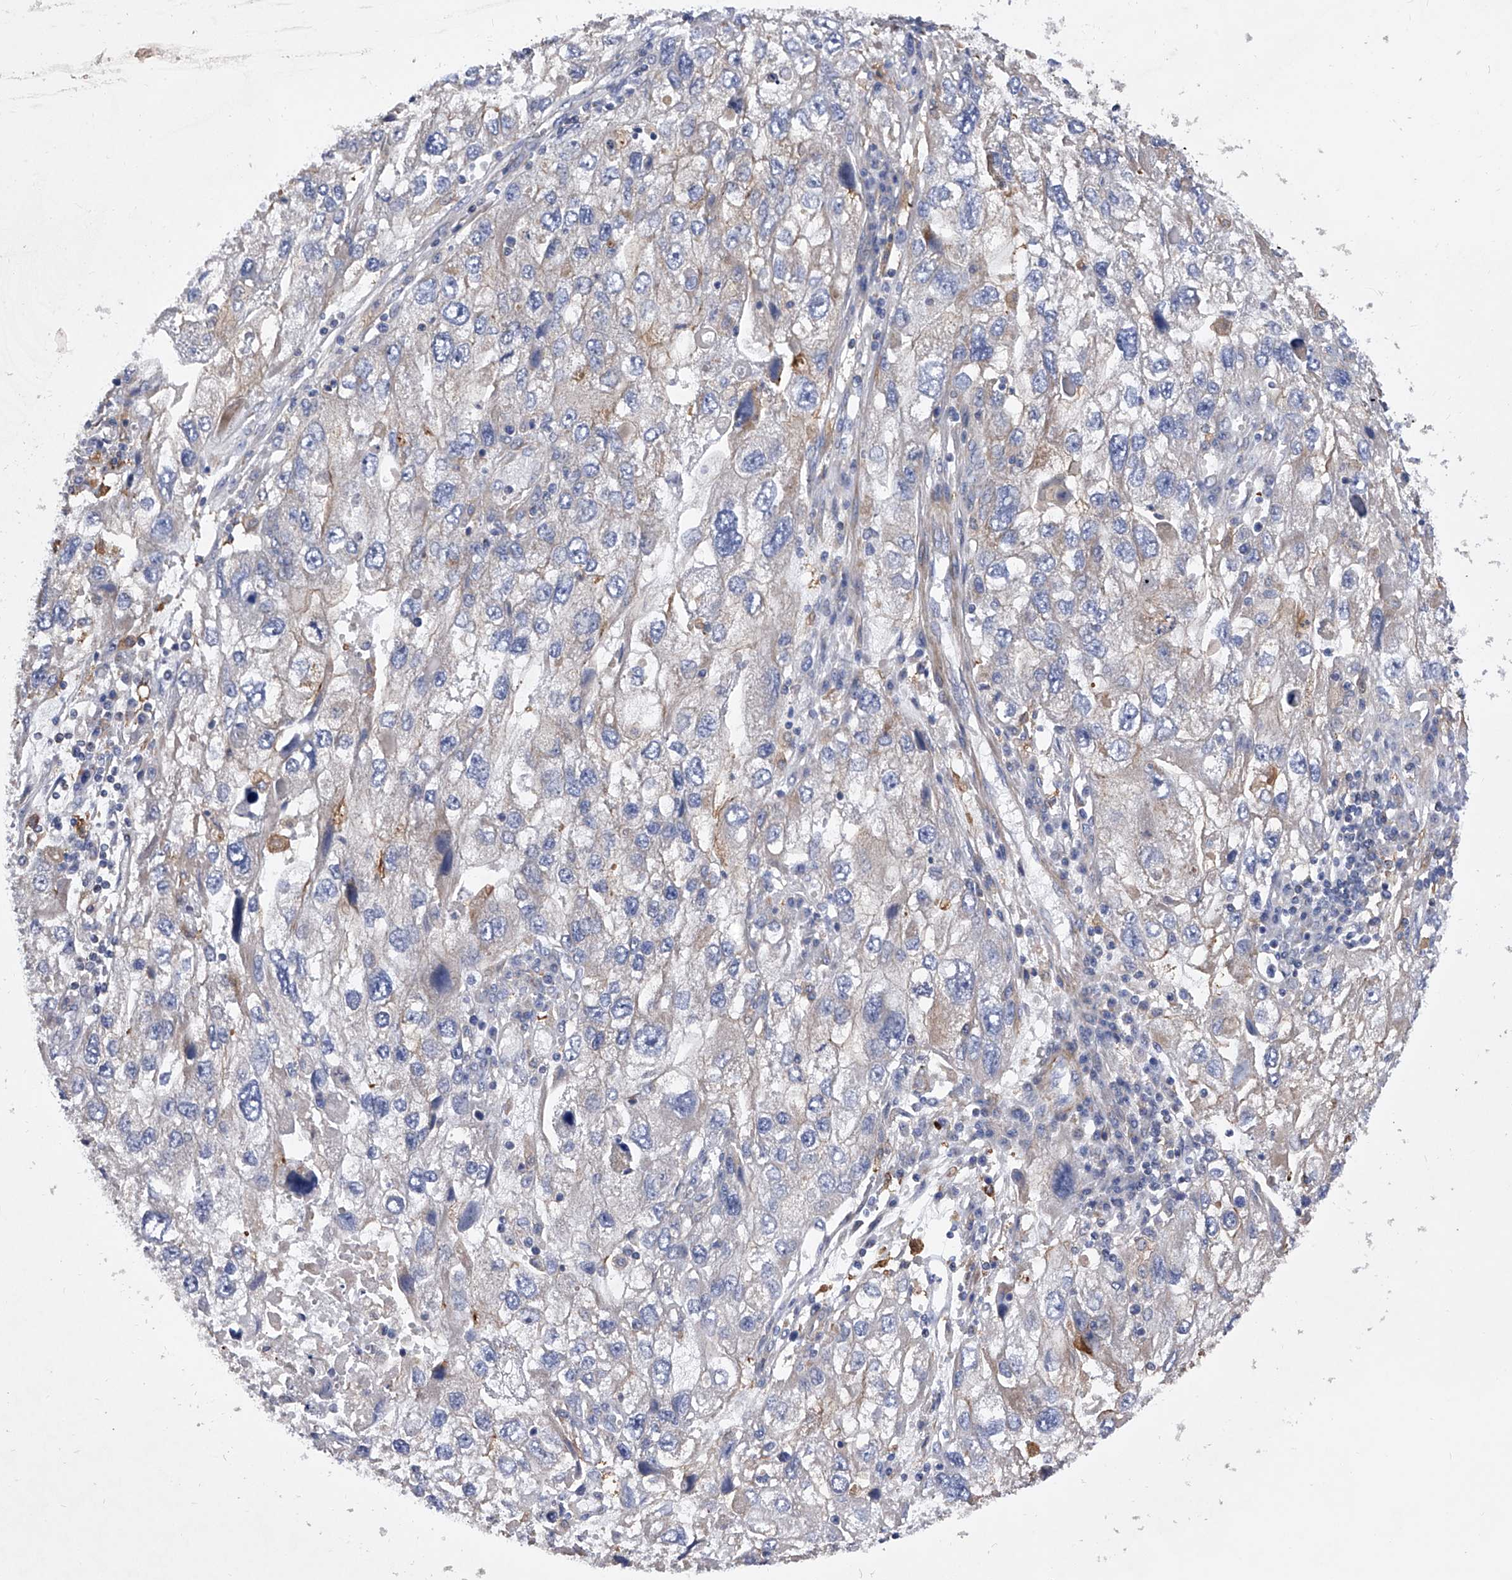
{"staining": {"intensity": "moderate", "quantity": "<25%", "location": "cytoplasmic/membranous"}, "tissue": "endometrial cancer", "cell_type": "Tumor cells", "image_type": "cancer", "snomed": [{"axis": "morphology", "description": "Adenocarcinoma, NOS"}, {"axis": "topography", "description": "Endometrium"}], "caption": "IHC of human endometrial cancer reveals low levels of moderate cytoplasmic/membranous staining in approximately <25% of tumor cells. (brown staining indicates protein expression, while blue staining denotes nuclei).", "gene": "PDSS2", "patient": {"sex": "female", "age": 49}}